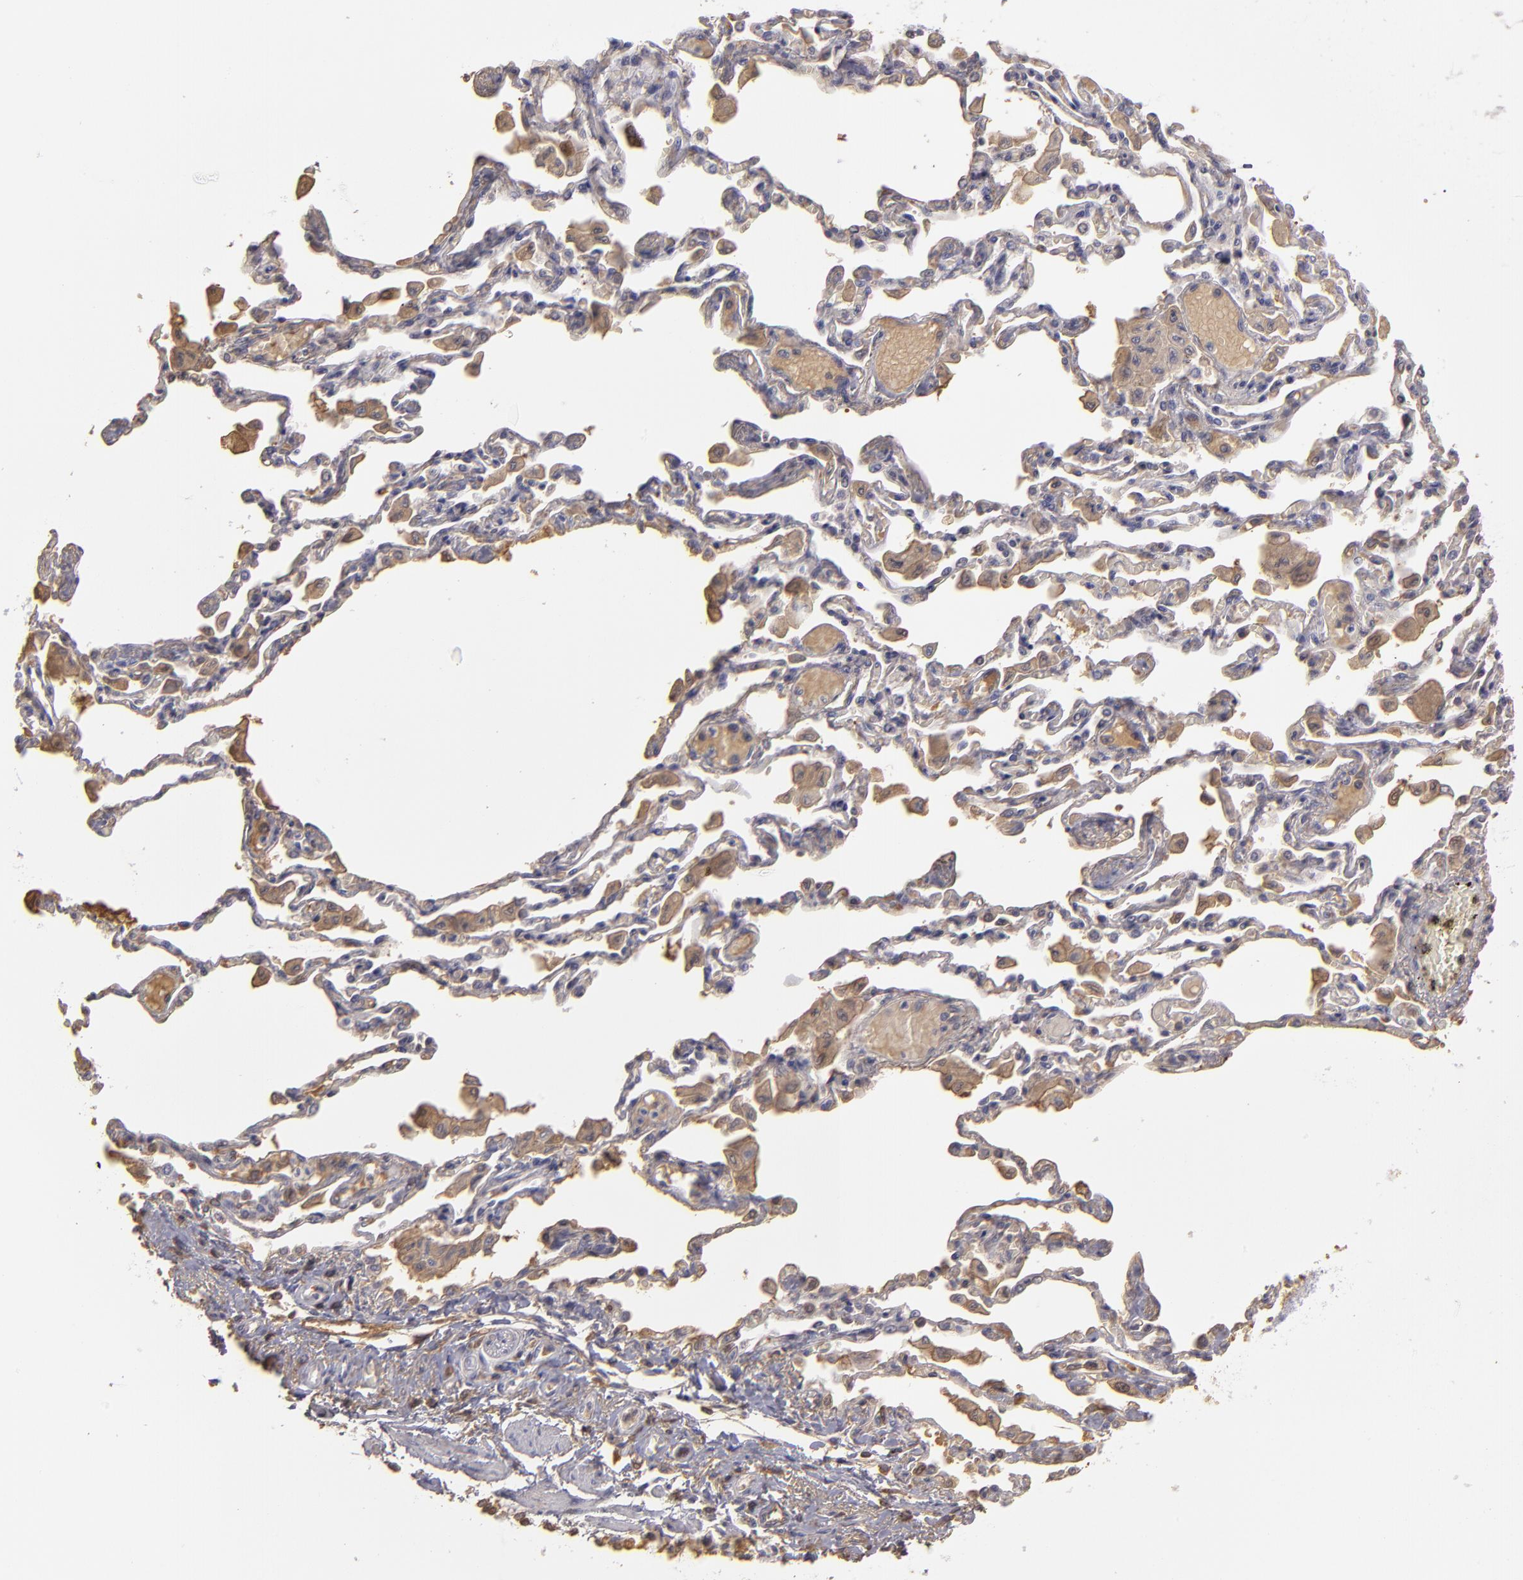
{"staining": {"intensity": "moderate", "quantity": ">75%", "location": "cytoplasmic/membranous"}, "tissue": "adipose tissue", "cell_type": "Adipocytes", "image_type": "normal", "snomed": [{"axis": "morphology", "description": "Normal tissue, NOS"}, {"axis": "morphology", "description": "Adenocarcinoma, NOS"}, {"axis": "topography", "description": "Cartilage tissue"}, {"axis": "topography", "description": "Lung"}], "caption": "Immunohistochemical staining of normal human adipose tissue demonstrates medium levels of moderate cytoplasmic/membranous positivity in approximately >75% of adipocytes. The protein of interest is shown in brown color, while the nuclei are stained blue.", "gene": "SERPINA1", "patient": {"sex": "female", "age": 67}}